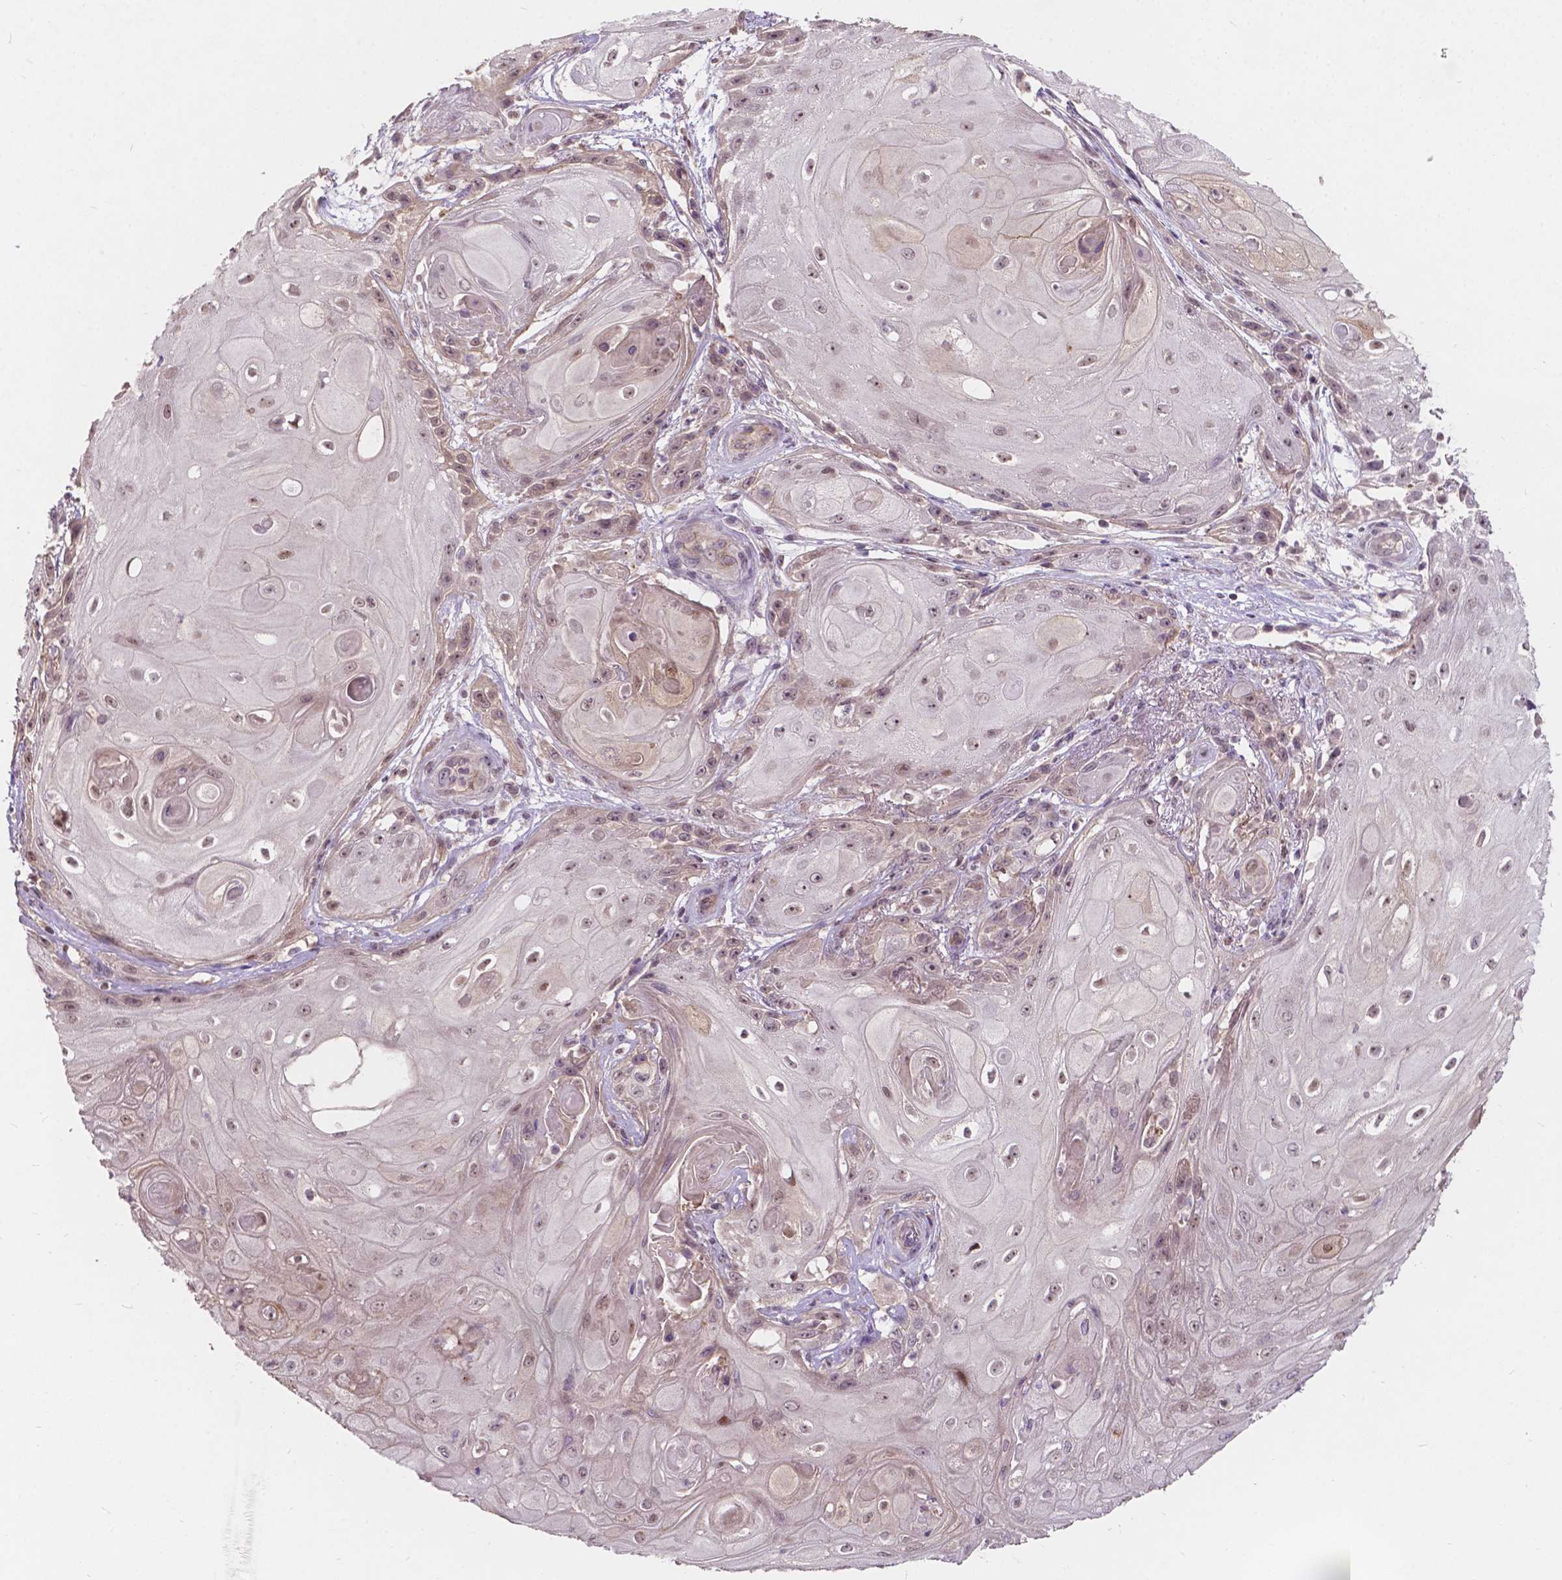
{"staining": {"intensity": "weak", "quantity": "25%-75%", "location": "nuclear"}, "tissue": "skin cancer", "cell_type": "Tumor cells", "image_type": "cancer", "snomed": [{"axis": "morphology", "description": "Squamous cell carcinoma, NOS"}, {"axis": "topography", "description": "Skin"}], "caption": "High-magnification brightfield microscopy of squamous cell carcinoma (skin) stained with DAB (3,3'-diaminobenzidine) (brown) and counterstained with hematoxylin (blue). tumor cells exhibit weak nuclear expression is present in approximately25%-75% of cells.", "gene": "DUSP16", "patient": {"sex": "male", "age": 62}}